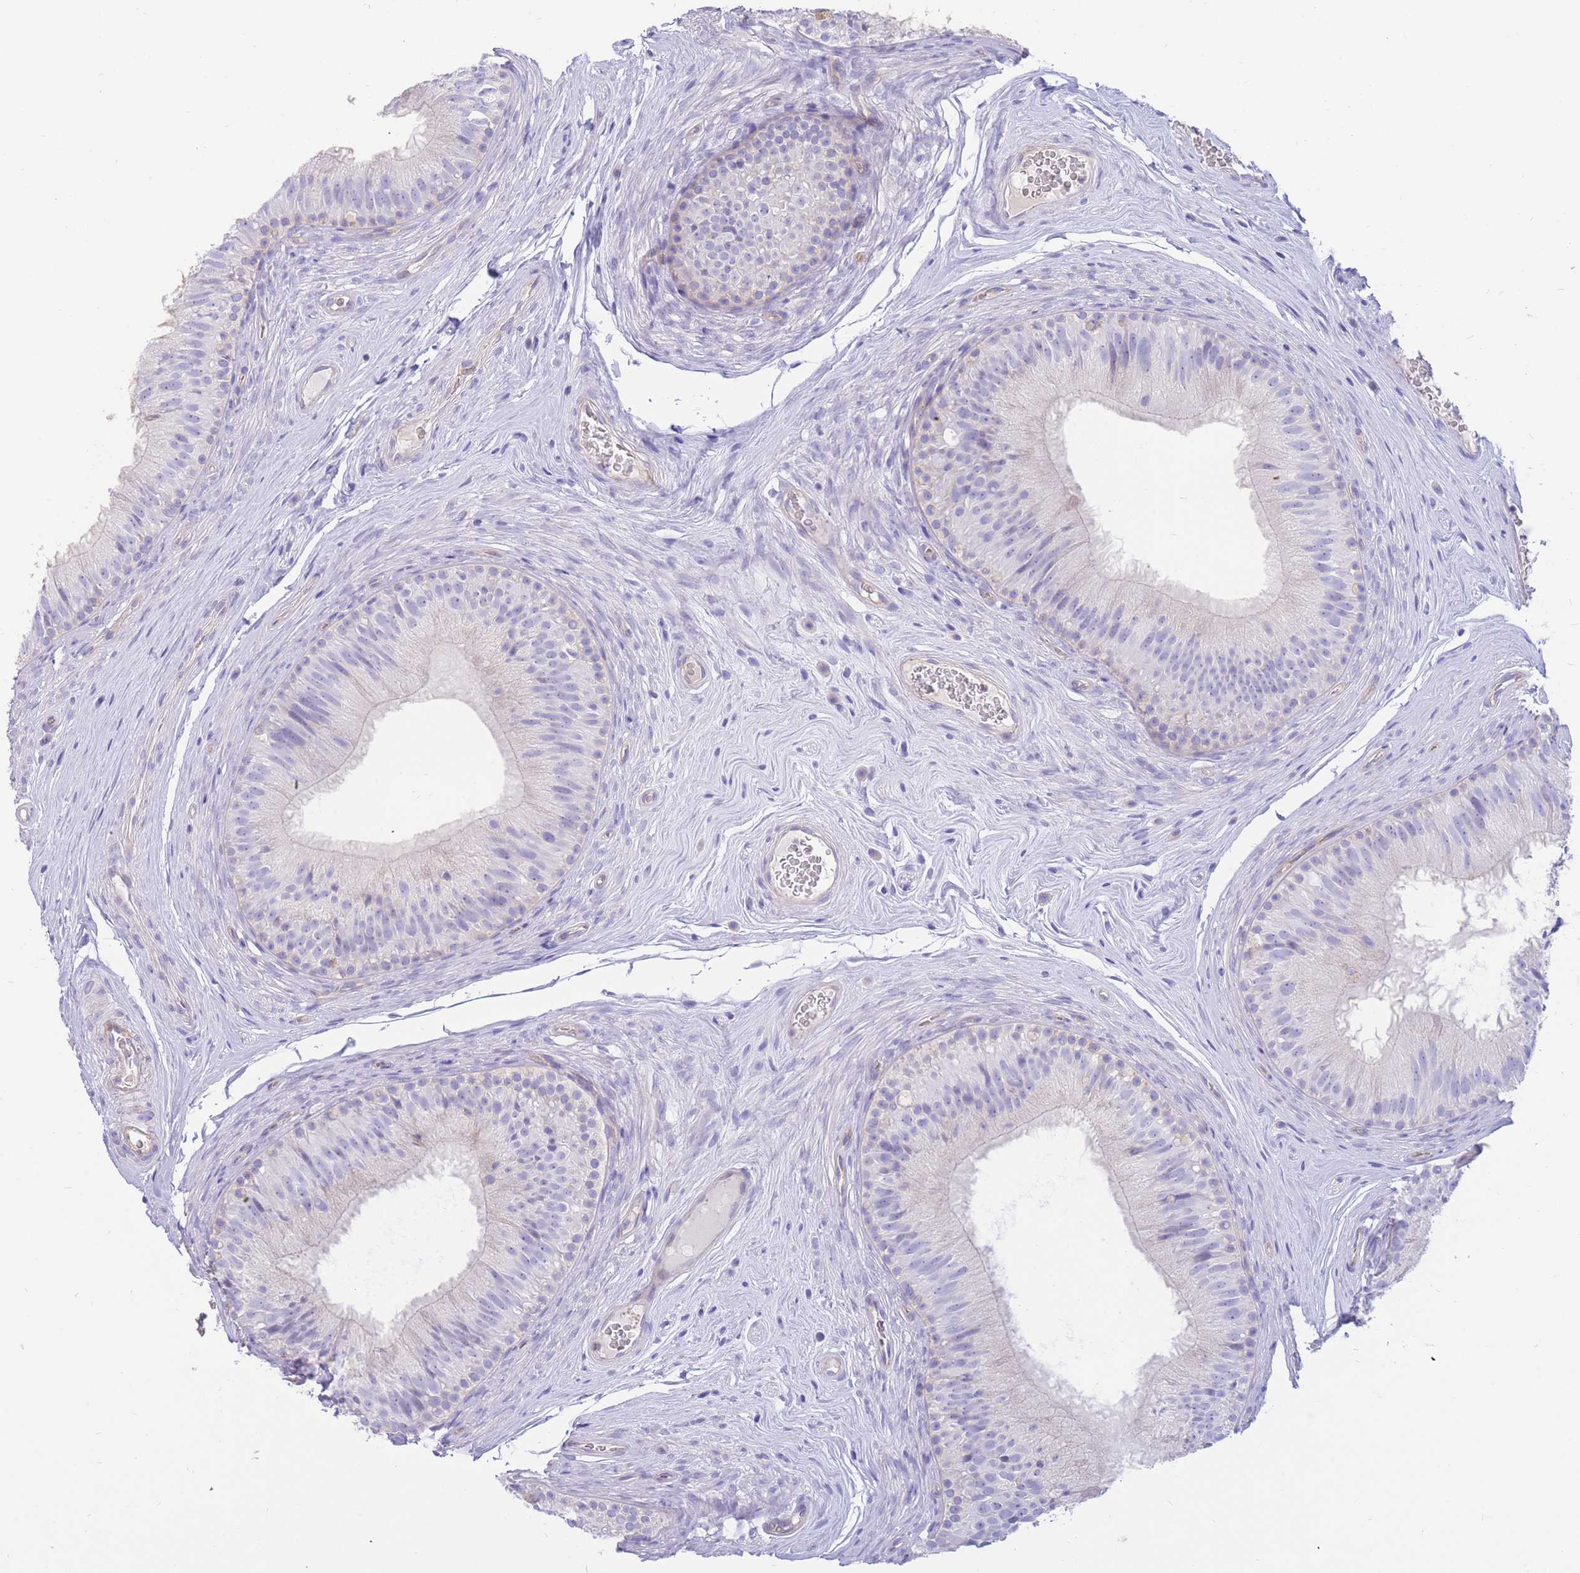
{"staining": {"intensity": "negative", "quantity": "none", "location": "none"}, "tissue": "epididymis", "cell_type": "Glandular cells", "image_type": "normal", "snomed": [{"axis": "morphology", "description": "Normal tissue, NOS"}, {"axis": "topography", "description": "Epididymis"}], "caption": "DAB (3,3'-diaminobenzidine) immunohistochemical staining of benign human epididymis demonstrates no significant positivity in glandular cells.", "gene": "SULT1A1", "patient": {"sex": "male", "age": 34}}